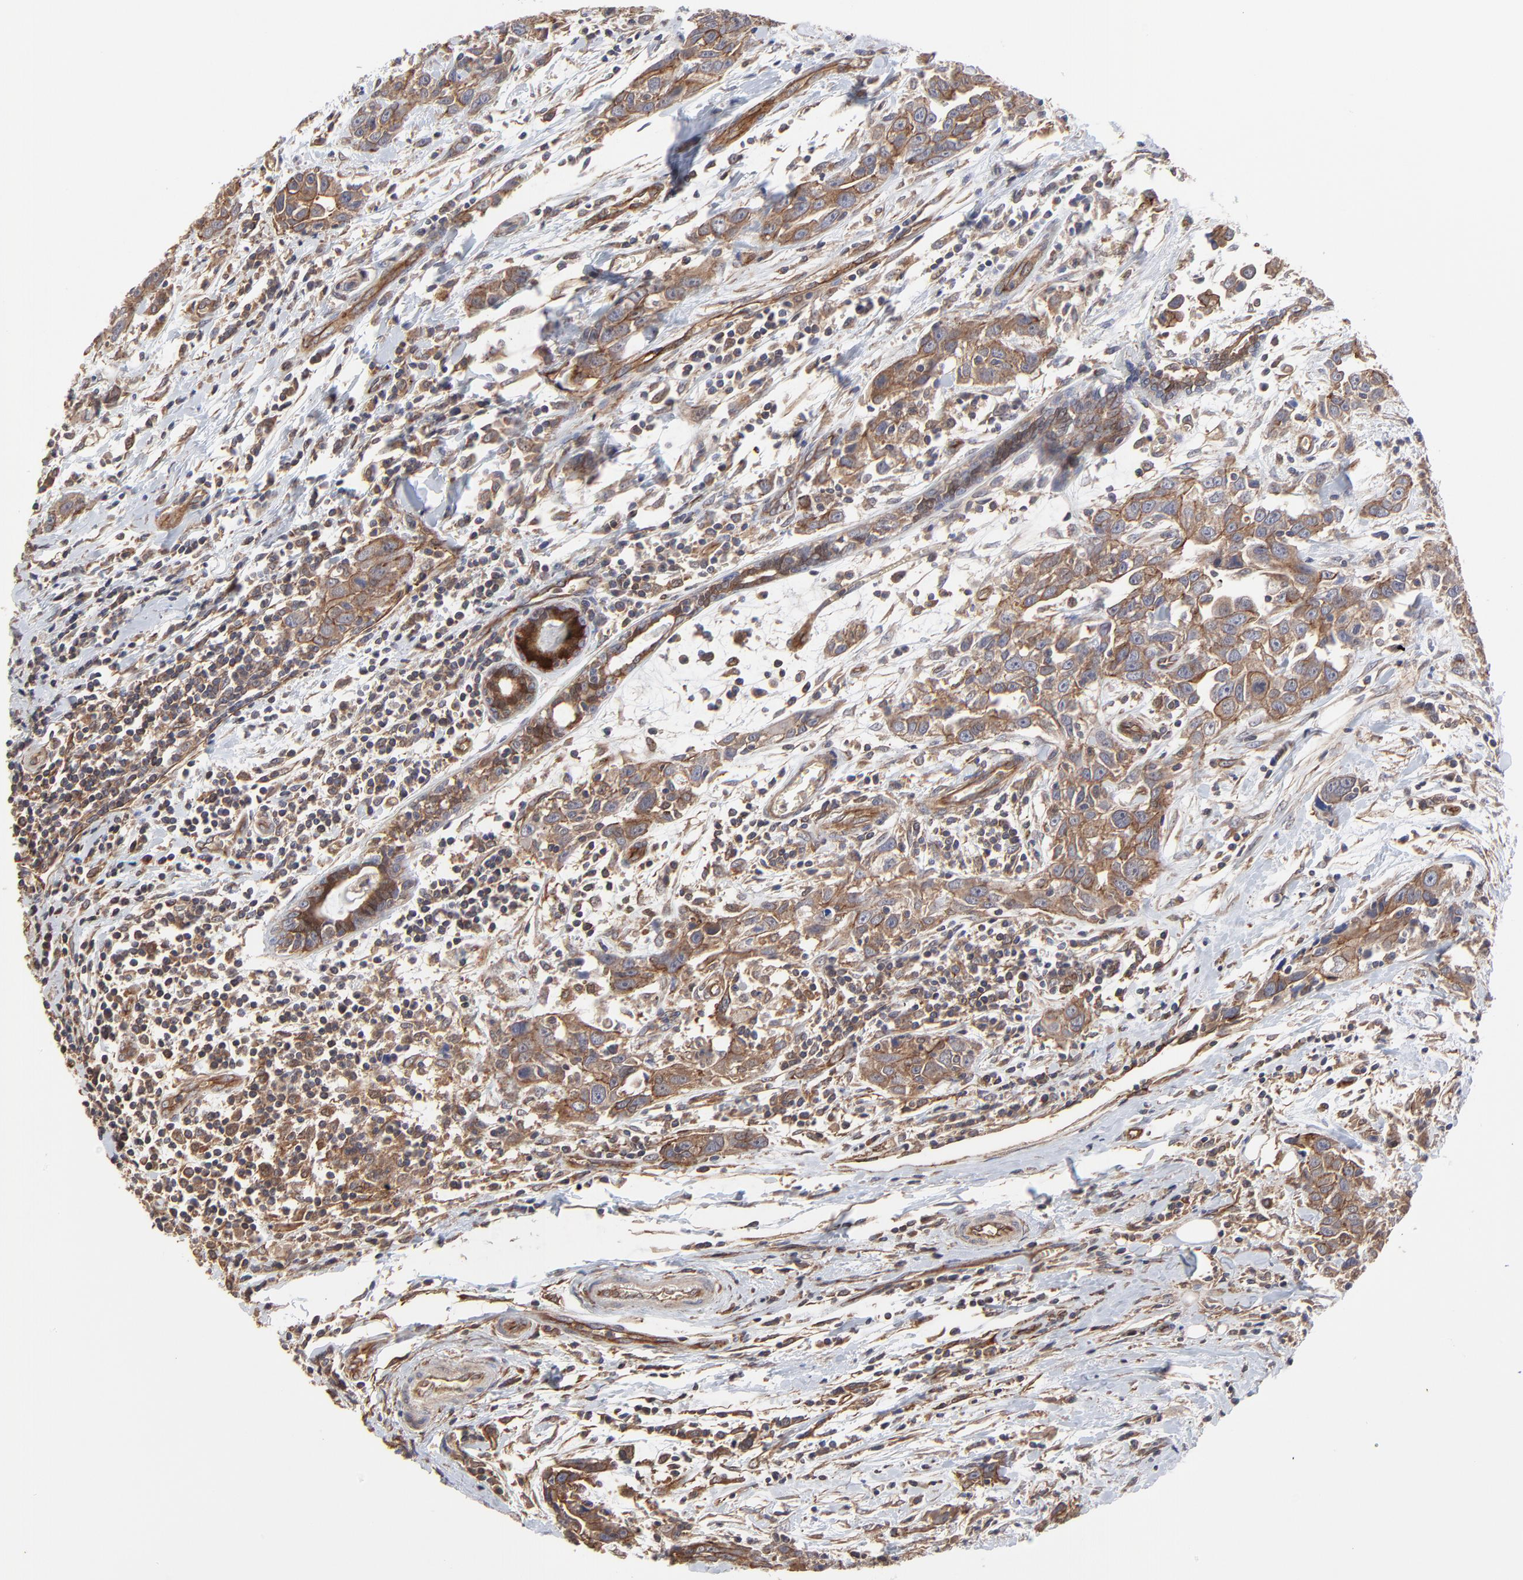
{"staining": {"intensity": "moderate", "quantity": ">75%", "location": "cytoplasmic/membranous"}, "tissue": "breast cancer", "cell_type": "Tumor cells", "image_type": "cancer", "snomed": [{"axis": "morphology", "description": "Duct carcinoma"}, {"axis": "topography", "description": "Breast"}], "caption": "Tumor cells exhibit medium levels of moderate cytoplasmic/membranous positivity in approximately >75% of cells in human breast cancer.", "gene": "ARMT1", "patient": {"sex": "female", "age": 50}}